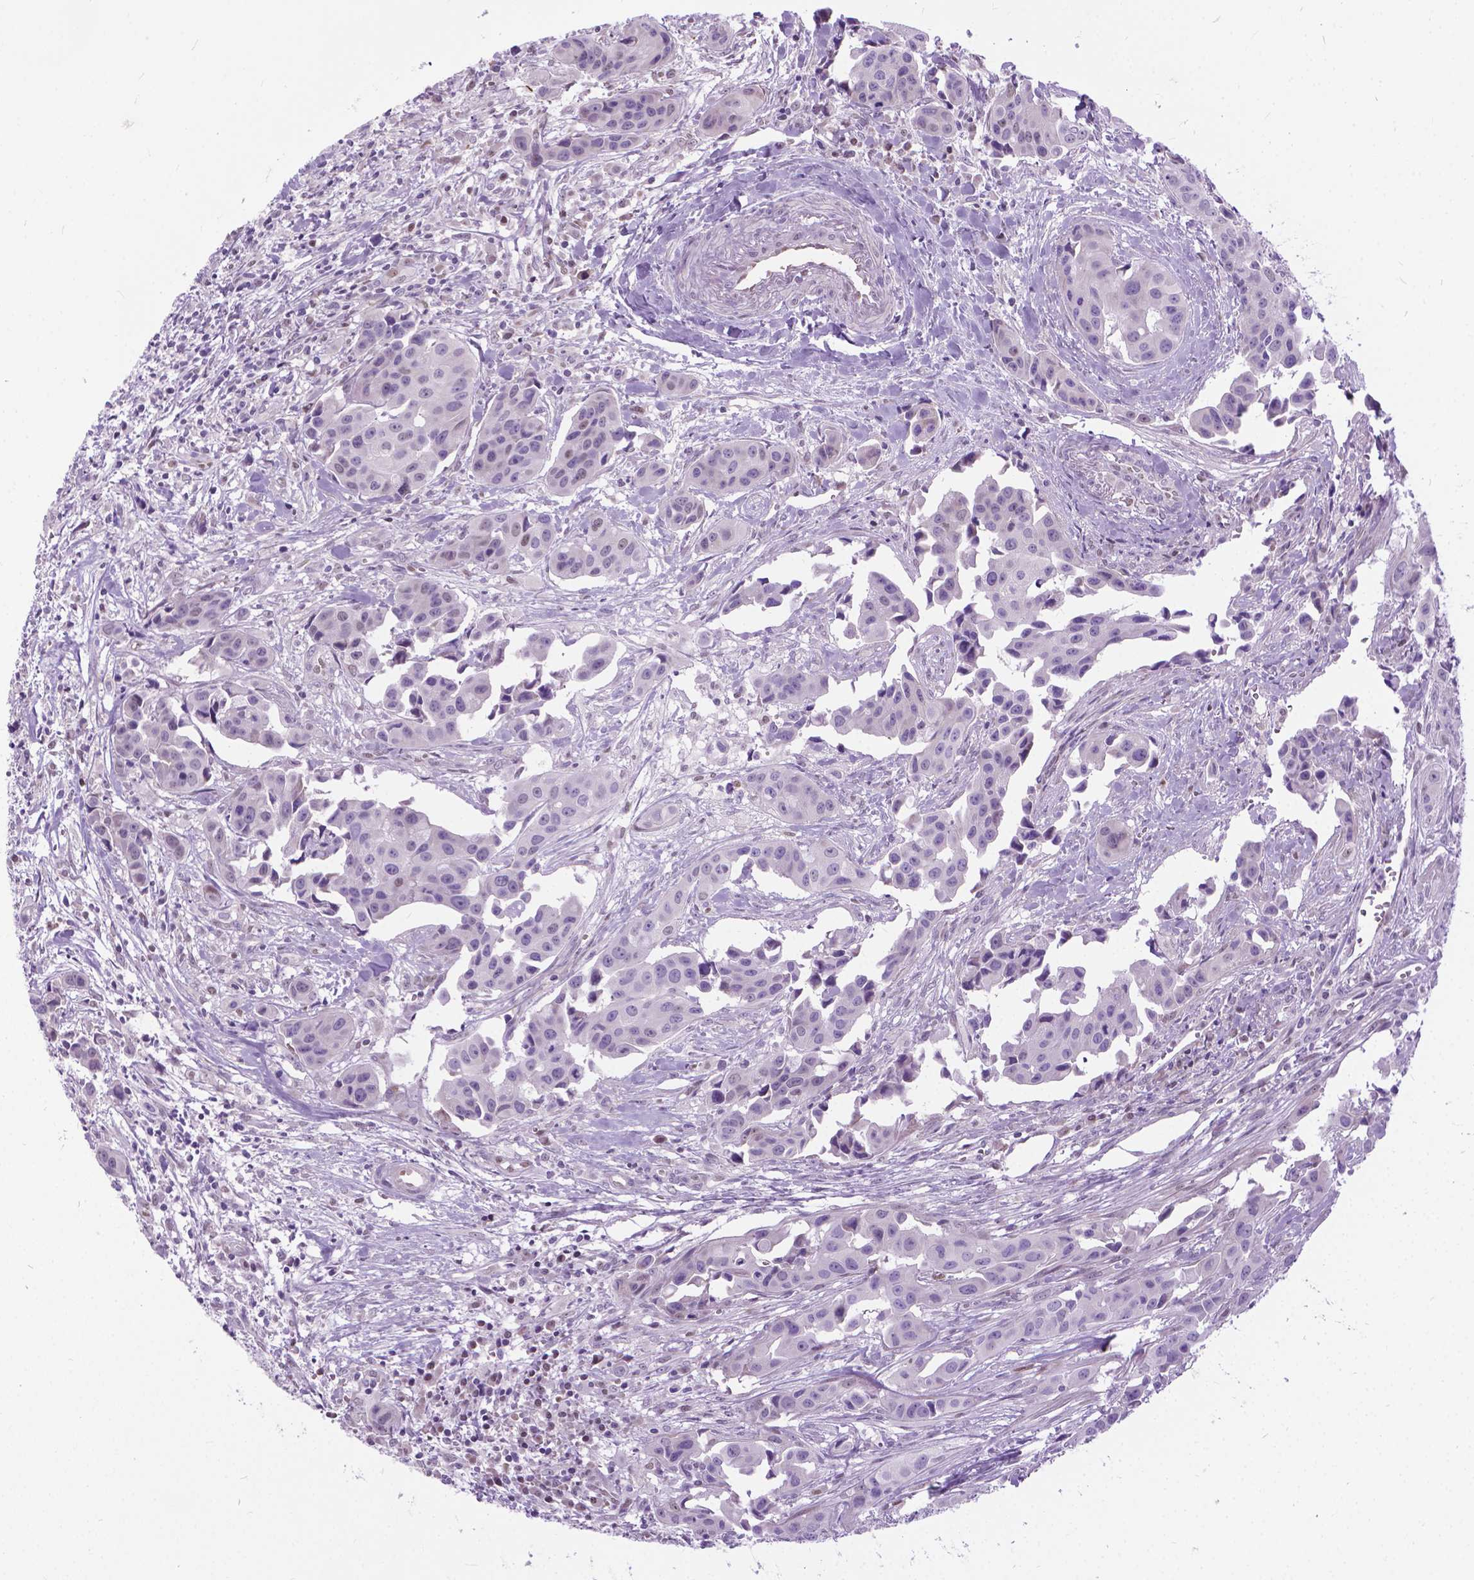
{"staining": {"intensity": "negative", "quantity": "none", "location": "none"}, "tissue": "head and neck cancer", "cell_type": "Tumor cells", "image_type": "cancer", "snomed": [{"axis": "morphology", "description": "Adenocarcinoma, NOS"}, {"axis": "topography", "description": "Head-Neck"}], "caption": "Human head and neck cancer (adenocarcinoma) stained for a protein using immunohistochemistry (IHC) demonstrates no staining in tumor cells.", "gene": "APCDD1L", "patient": {"sex": "male", "age": 76}}